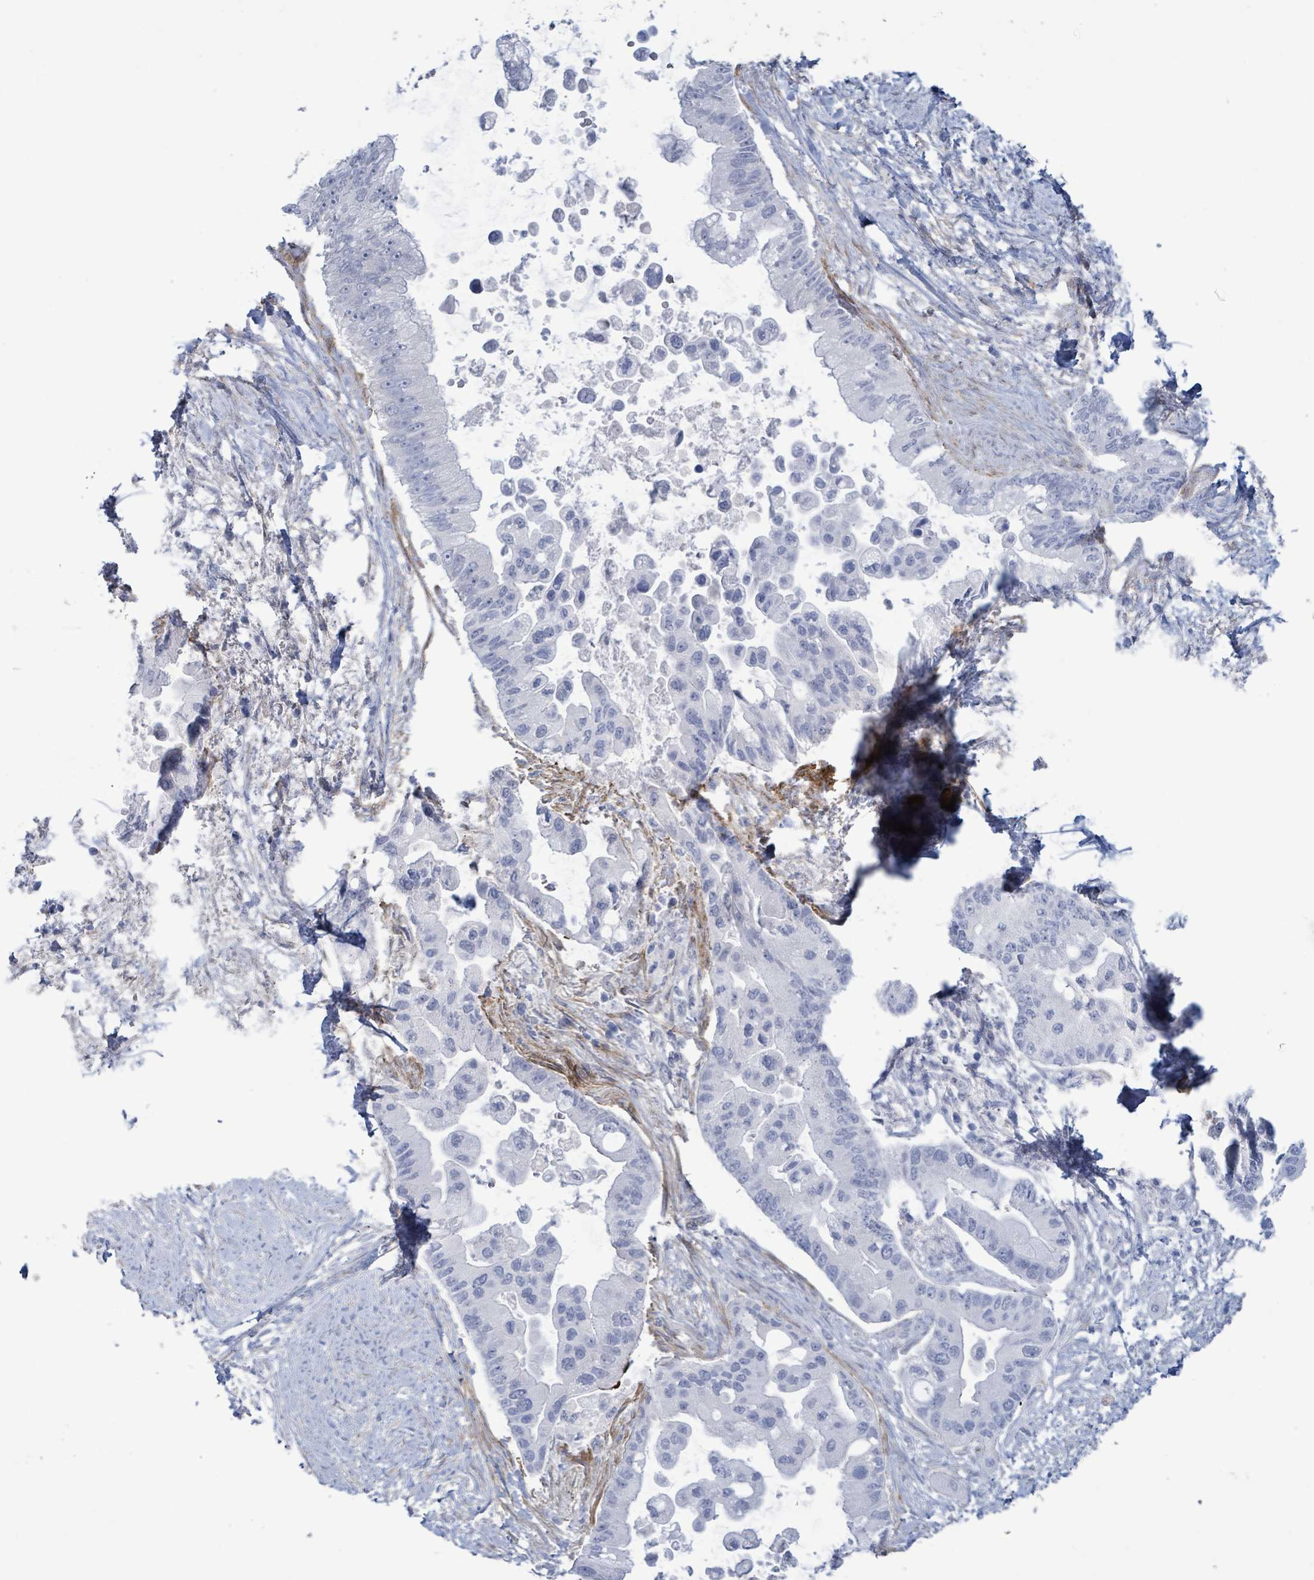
{"staining": {"intensity": "negative", "quantity": "none", "location": "none"}, "tissue": "pancreatic cancer", "cell_type": "Tumor cells", "image_type": "cancer", "snomed": [{"axis": "morphology", "description": "Adenocarcinoma, NOS"}, {"axis": "topography", "description": "Pancreas"}], "caption": "A high-resolution photomicrograph shows immunohistochemistry staining of pancreatic cancer (adenocarcinoma), which exhibits no significant staining in tumor cells.", "gene": "PKLR", "patient": {"sex": "male", "age": 57}}